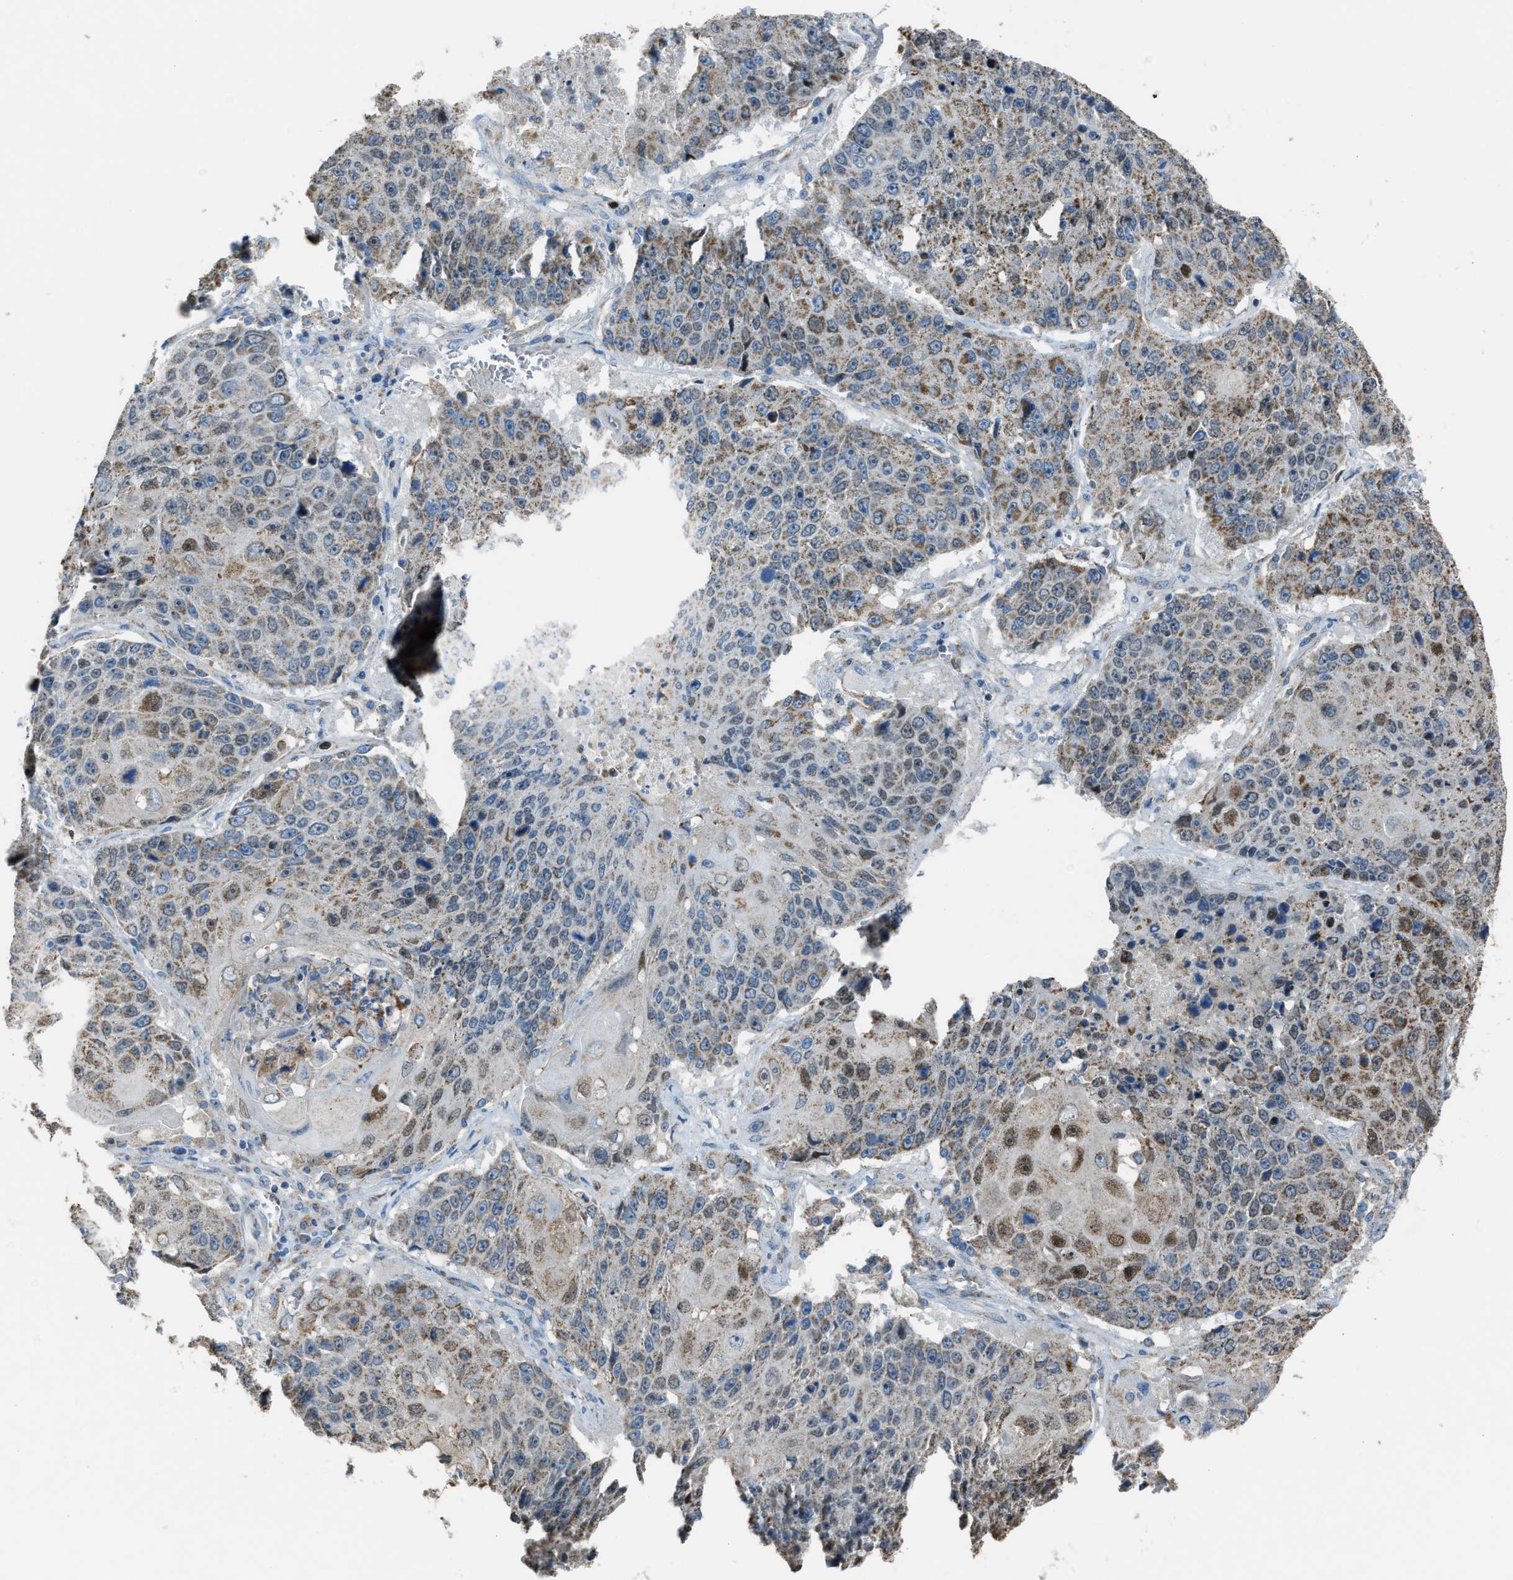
{"staining": {"intensity": "moderate", "quantity": ">75%", "location": "cytoplasmic/membranous"}, "tissue": "lung cancer", "cell_type": "Tumor cells", "image_type": "cancer", "snomed": [{"axis": "morphology", "description": "Squamous cell carcinoma, NOS"}, {"axis": "topography", "description": "Lung"}], "caption": "Immunohistochemical staining of lung cancer displays moderate cytoplasmic/membranous protein expression in about >75% of tumor cells.", "gene": "SLC25A11", "patient": {"sex": "male", "age": 61}}